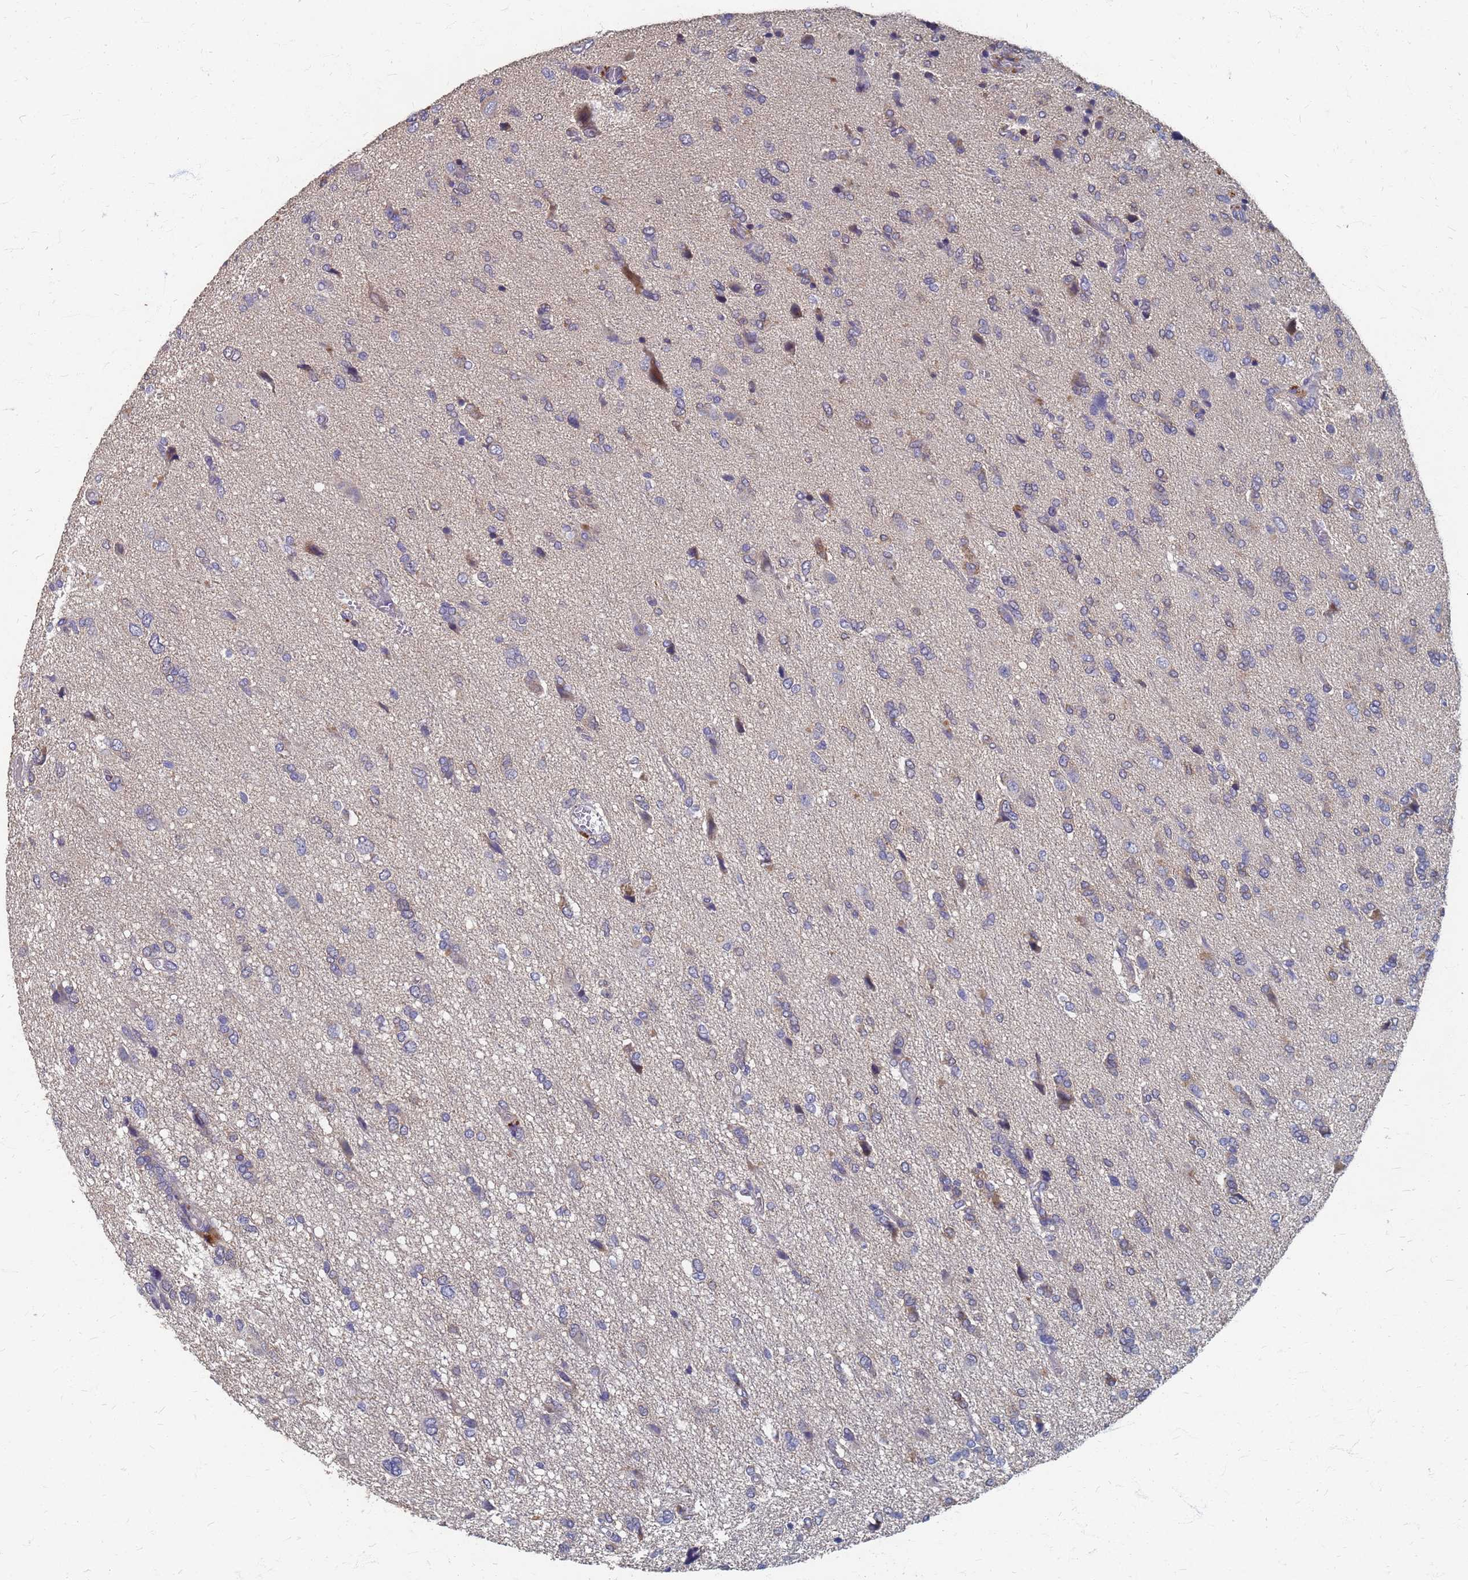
{"staining": {"intensity": "negative", "quantity": "none", "location": "none"}, "tissue": "glioma", "cell_type": "Tumor cells", "image_type": "cancer", "snomed": [{"axis": "morphology", "description": "Glioma, malignant, High grade"}, {"axis": "topography", "description": "Brain"}], "caption": "Immunohistochemistry of human malignant high-grade glioma reveals no staining in tumor cells.", "gene": "KRCC1", "patient": {"sex": "female", "age": 59}}